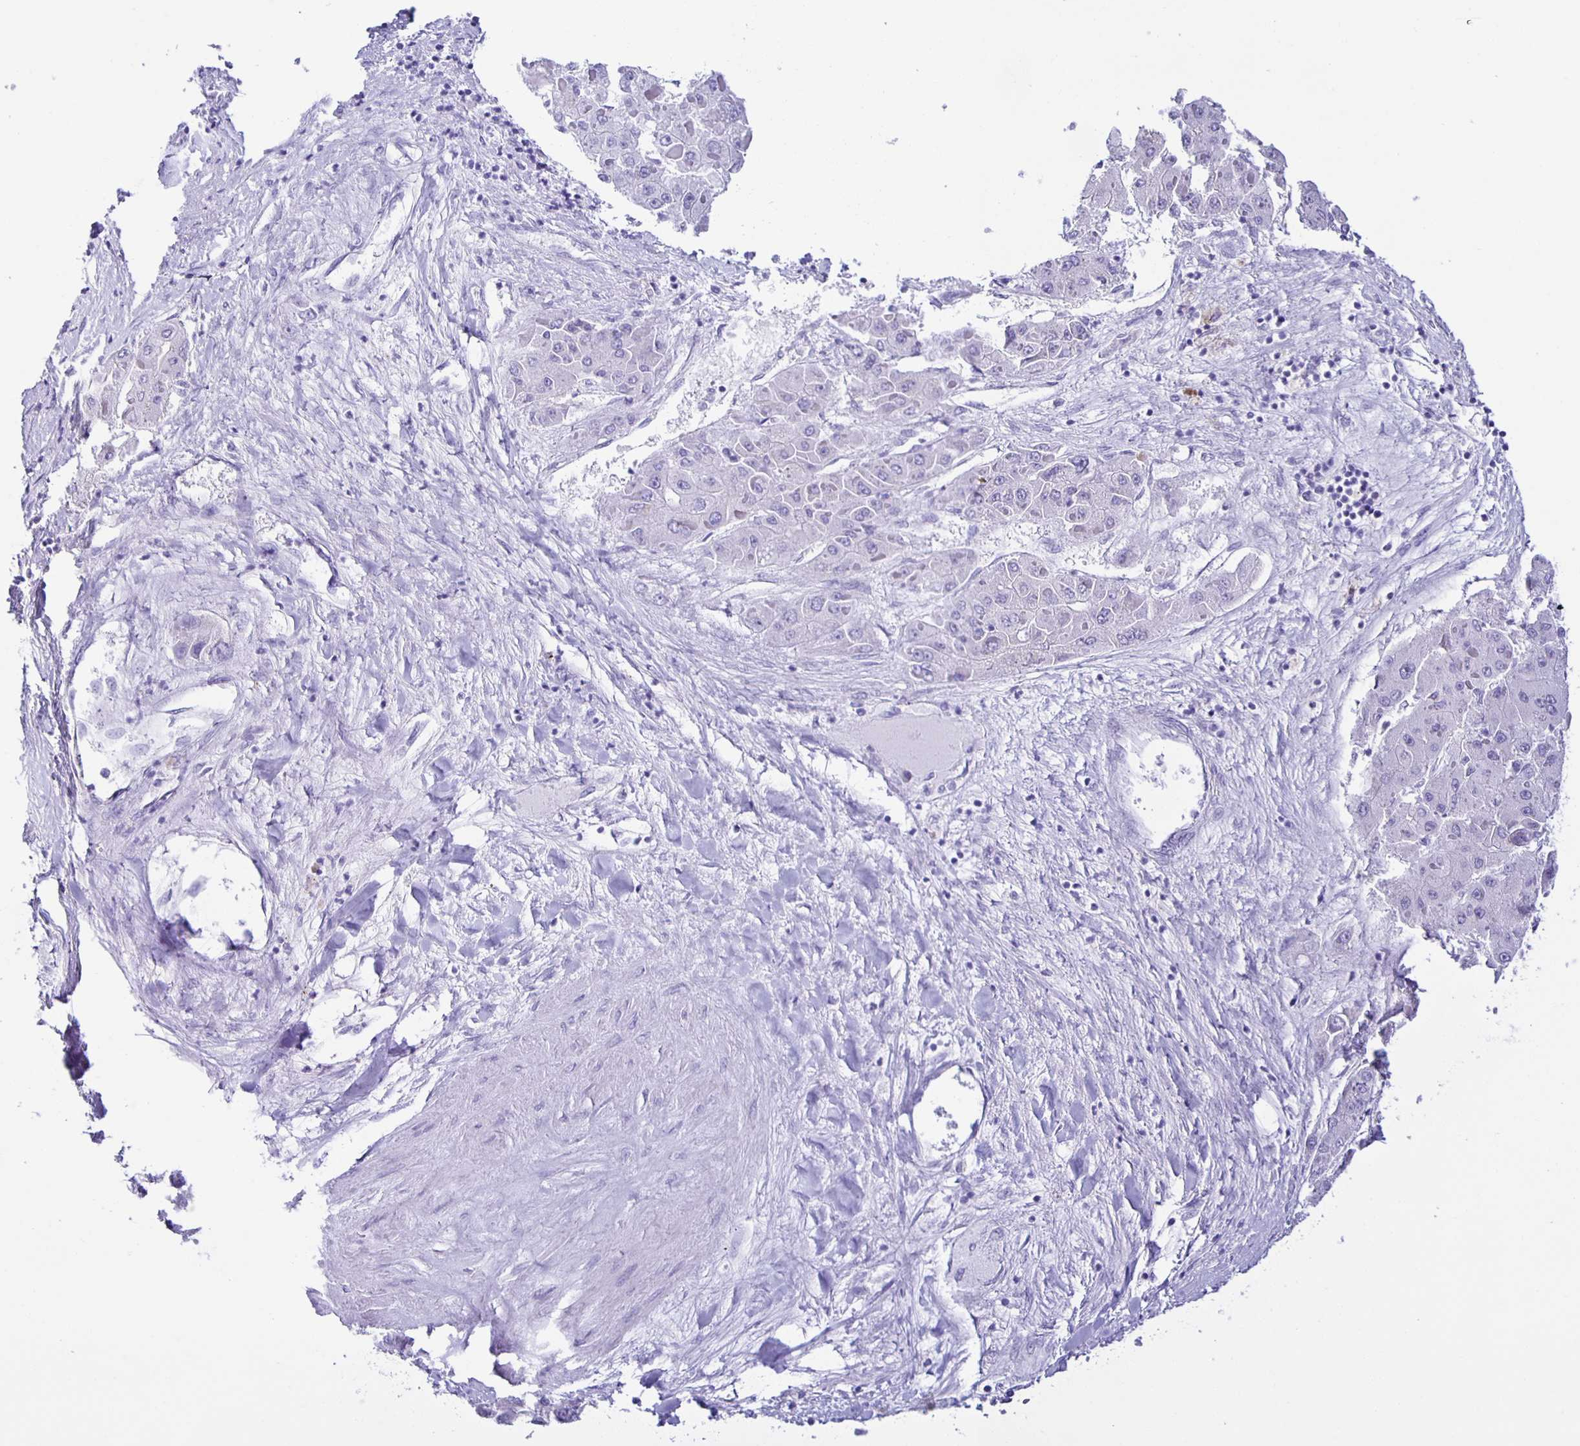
{"staining": {"intensity": "negative", "quantity": "none", "location": "none"}, "tissue": "liver cancer", "cell_type": "Tumor cells", "image_type": "cancer", "snomed": [{"axis": "morphology", "description": "Carcinoma, Hepatocellular, NOS"}, {"axis": "topography", "description": "Liver"}], "caption": "Immunohistochemistry (IHC) photomicrograph of neoplastic tissue: human liver cancer (hepatocellular carcinoma) stained with DAB (3,3'-diaminobenzidine) demonstrates no significant protein expression in tumor cells.", "gene": "AQP6", "patient": {"sex": "female", "age": 73}}